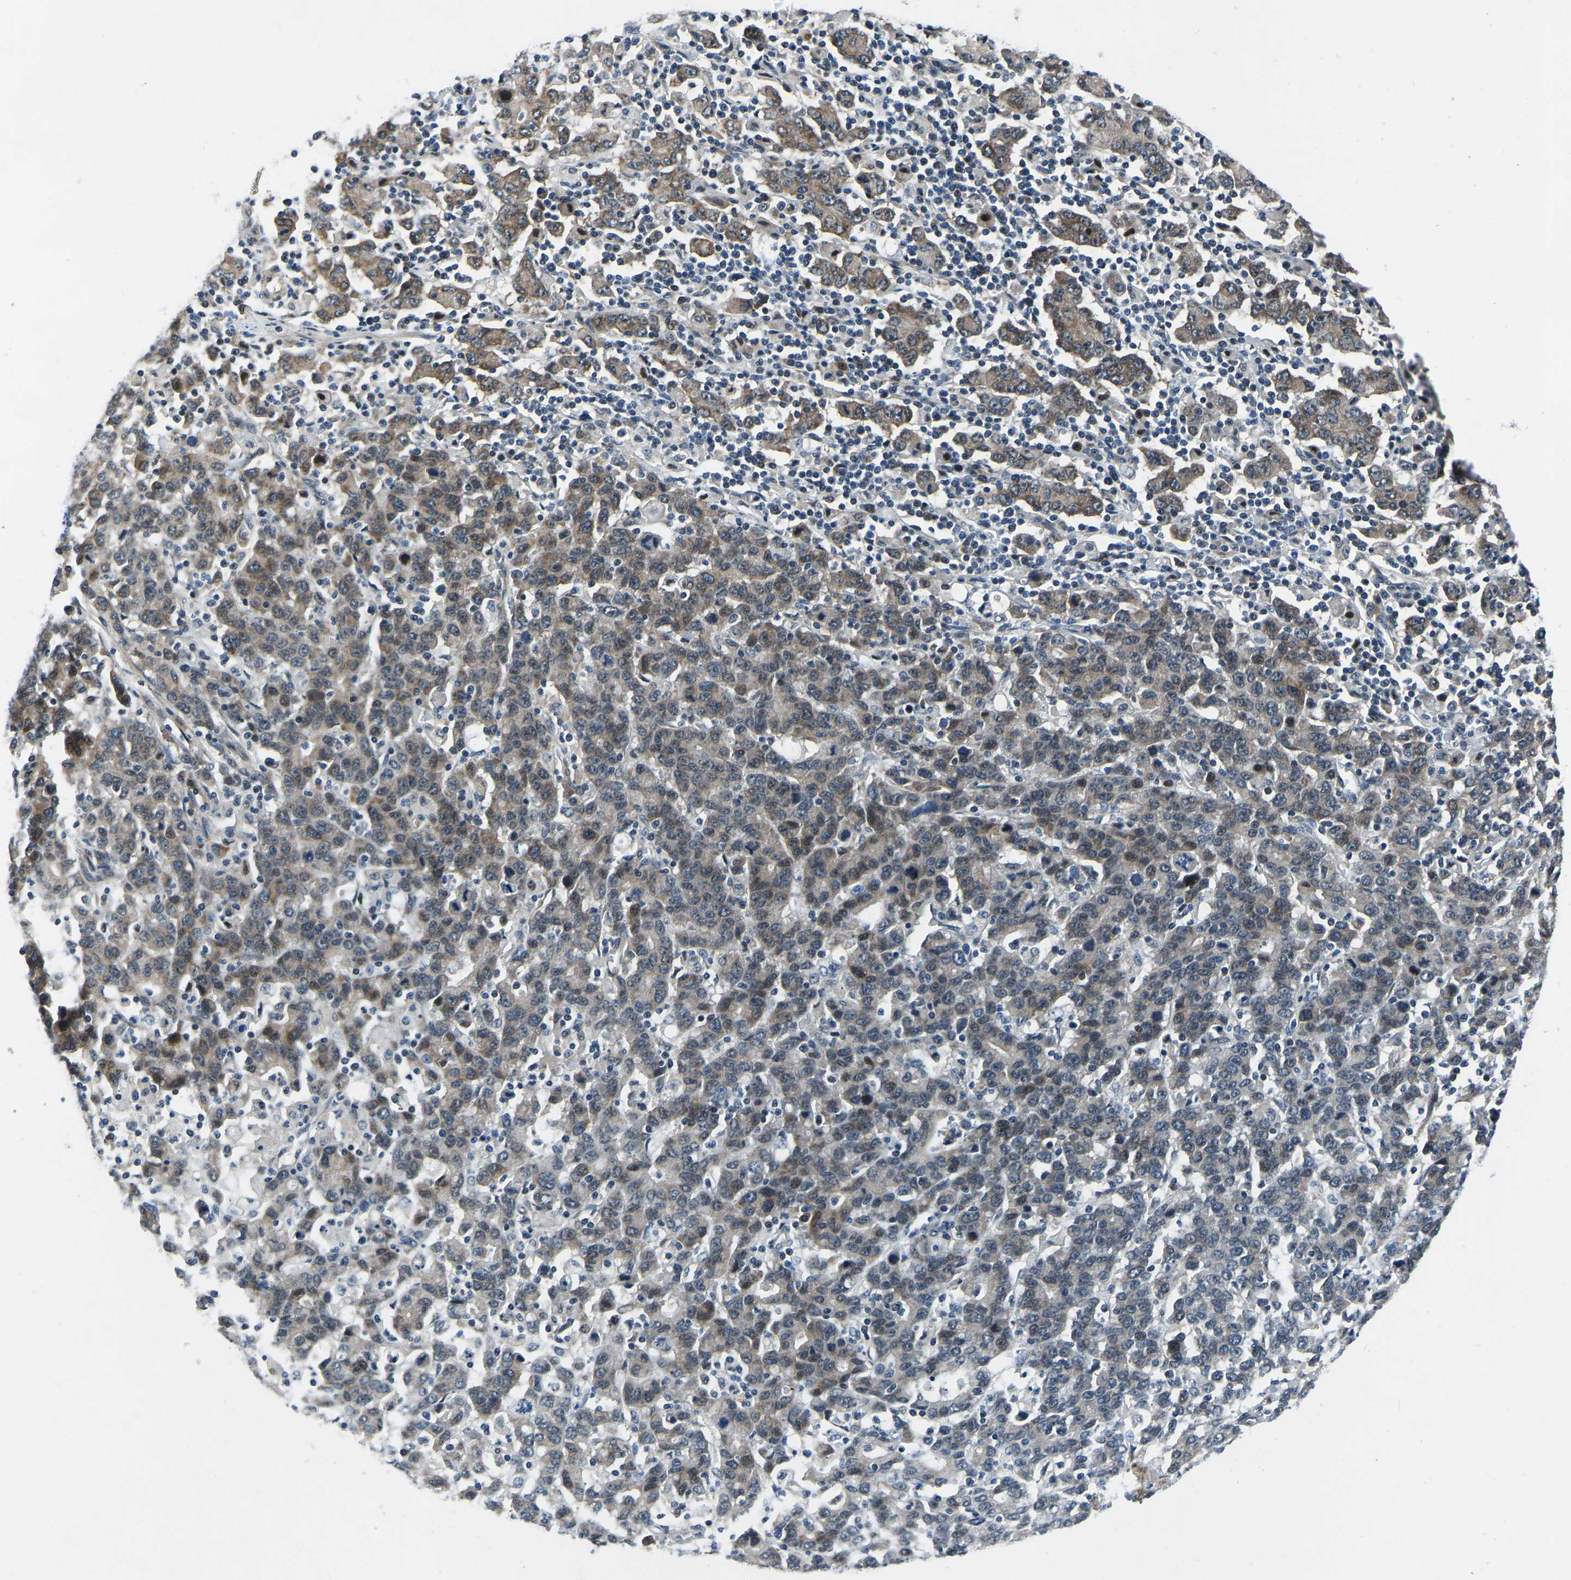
{"staining": {"intensity": "moderate", "quantity": "25%-75%", "location": "cytoplasmic/membranous"}, "tissue": "stomach cancer", "cell_type": "Tumor cells", "image_type": "cancer", "snomed": [{"axis": "morphology", "description": "Adenocarcinoma, NOS"}, {"axis": "topography", "description": "Stomach, upper"}], "caption": "Moderate cytoplasmic/membranous protein expression is present in approximately 25%-75% of tumor cells in stomach cancer (adenocarcinoma).", "gene": "RLIM", "patient": {"sex": "male", "age": 69}}